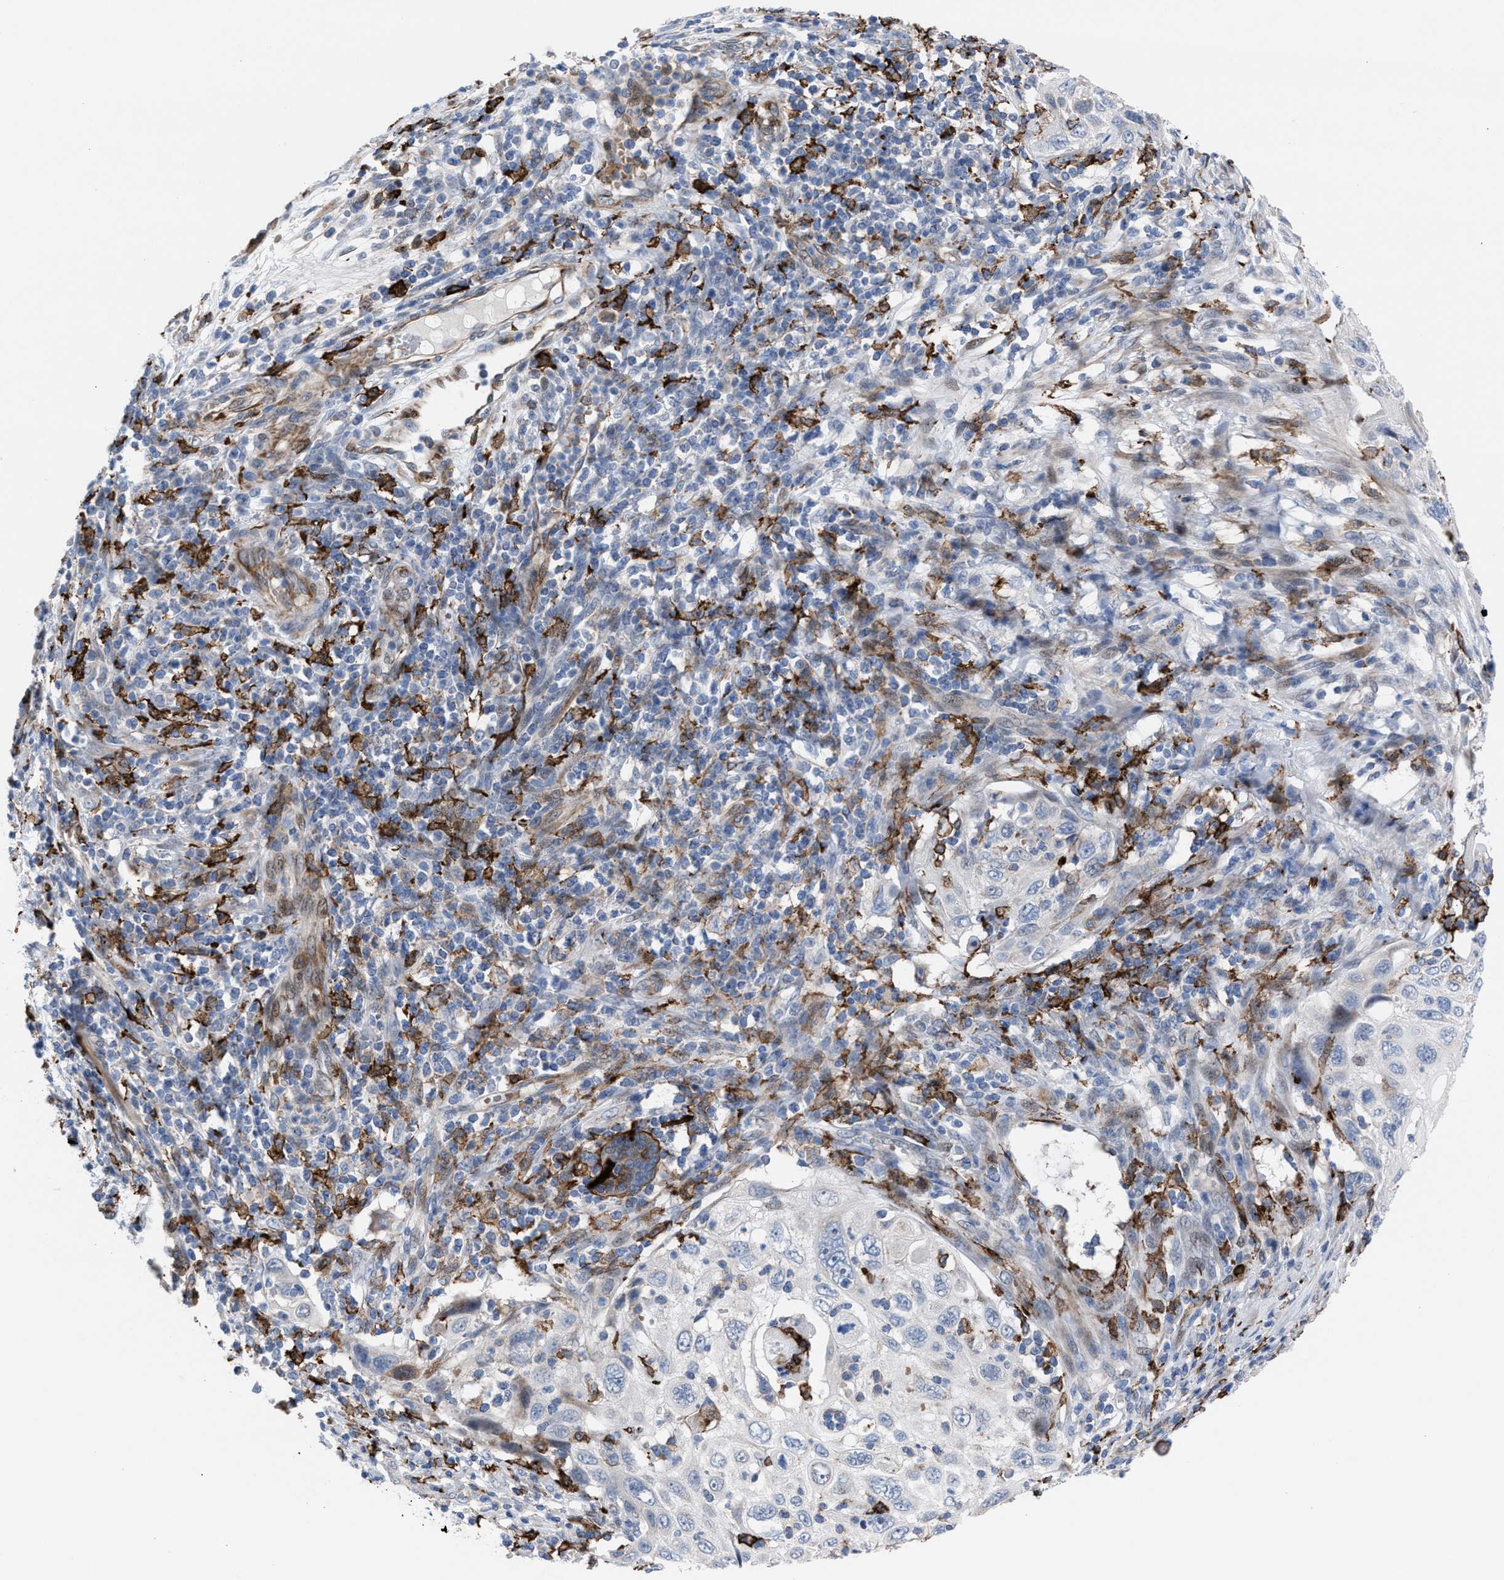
{"staining": {"intensity": "negative", "quantity": "none", "location": "none"}, "tissue": "cervical cancer", "cell_type": "Tumor cells", "image_type": "cancer", "snomed": [{"axis": "morphology", "description": "Squamous cell carcinoma, NOS"}, {"axis": "topography", "description": "Cervix"}], "caption": "Protein analysis of cervical squamous cell carcinoma demonstrates no significant expression in tumor cells.", "gene": "SLC47A1", "patient": {"sex": "female", "age": 70}}